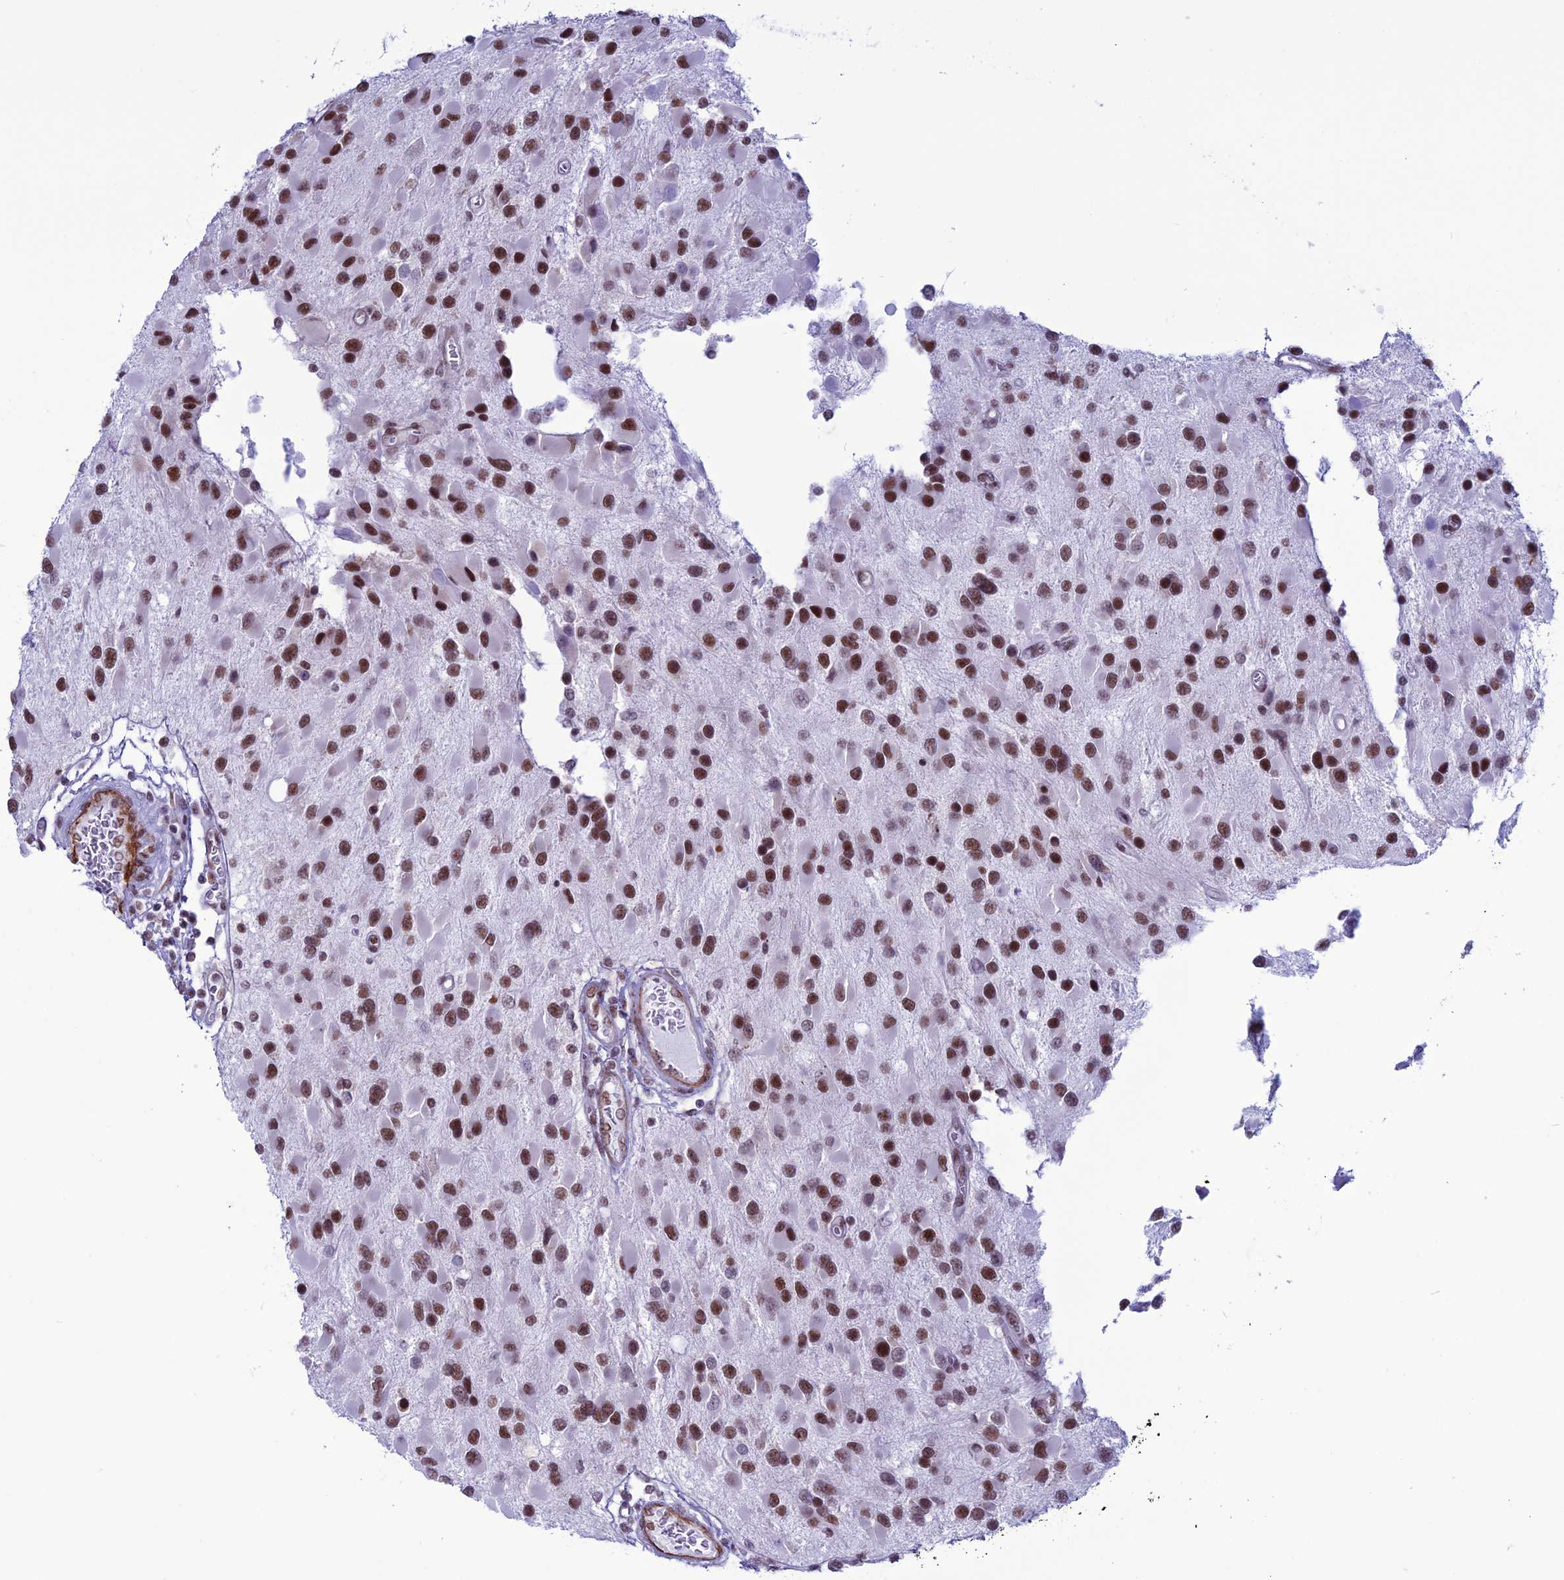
{"staining": {"intensity": "strong", "quantity": ">75%", "location": "nuclear"}, "tissue": "glioma", "cell_type": "Tumor cells", "image_type": "cancer", "snomed": [{"axis": "morphology", "description": "Glioma, malignant, High grade"}, {"axis": "topography", "description": "Brain"}], "caption": "Immunohistochemistry (DAB) staining of glioma reveals strong nuclear protein positivity in approximately >75% of tumor cells. (DAB (3,3'-diaminobenzidine) IHC, brown staining for protein, blue staining for nuclei).", "gene": "U2AF1", "patient": {"sex": "male", "age": 53}}